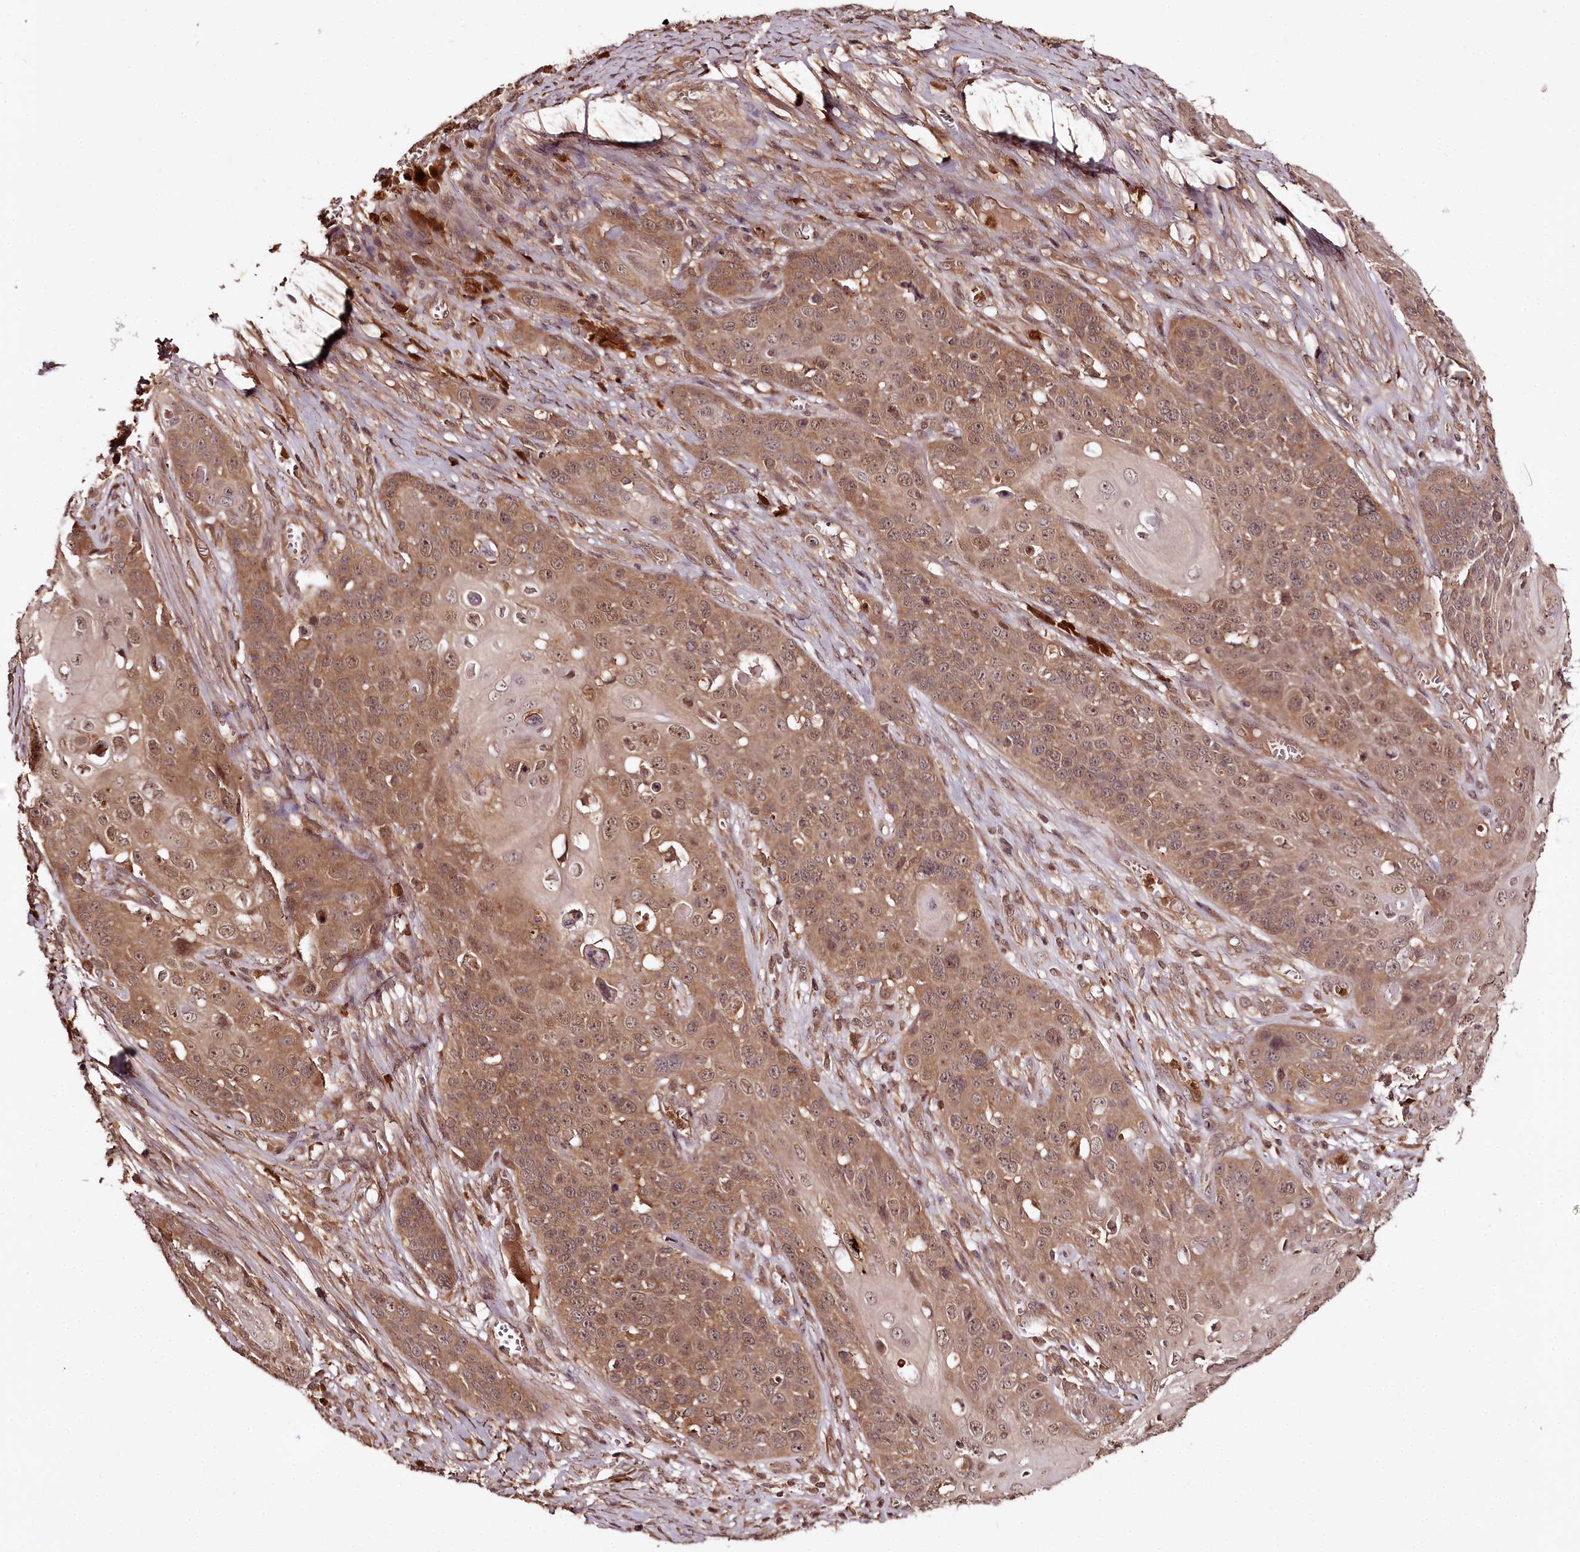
{"staining": {"intensity": "moderate", "quantity": ">75%", "location": "cytoplasmic/membranous,nuclear"}, "tissue": "skin cancer", "cell_type": "Tumor cells", "image_type": "cancer", "snomed": [{"axis": "morphology", "description": "Squamous cell carcinoma, NOS"}, {"axis": "topography", "description": "Skin"}], "caption": "Human skin cancer (squamous cell carcinoma) stained with a brown dye shows moderate cytoplasmic/membranous and nuclear positive positivity in approximately >75% of tumor cells.", "gene": "TTC12", "patient": {"sex": "male", "age": 55}}